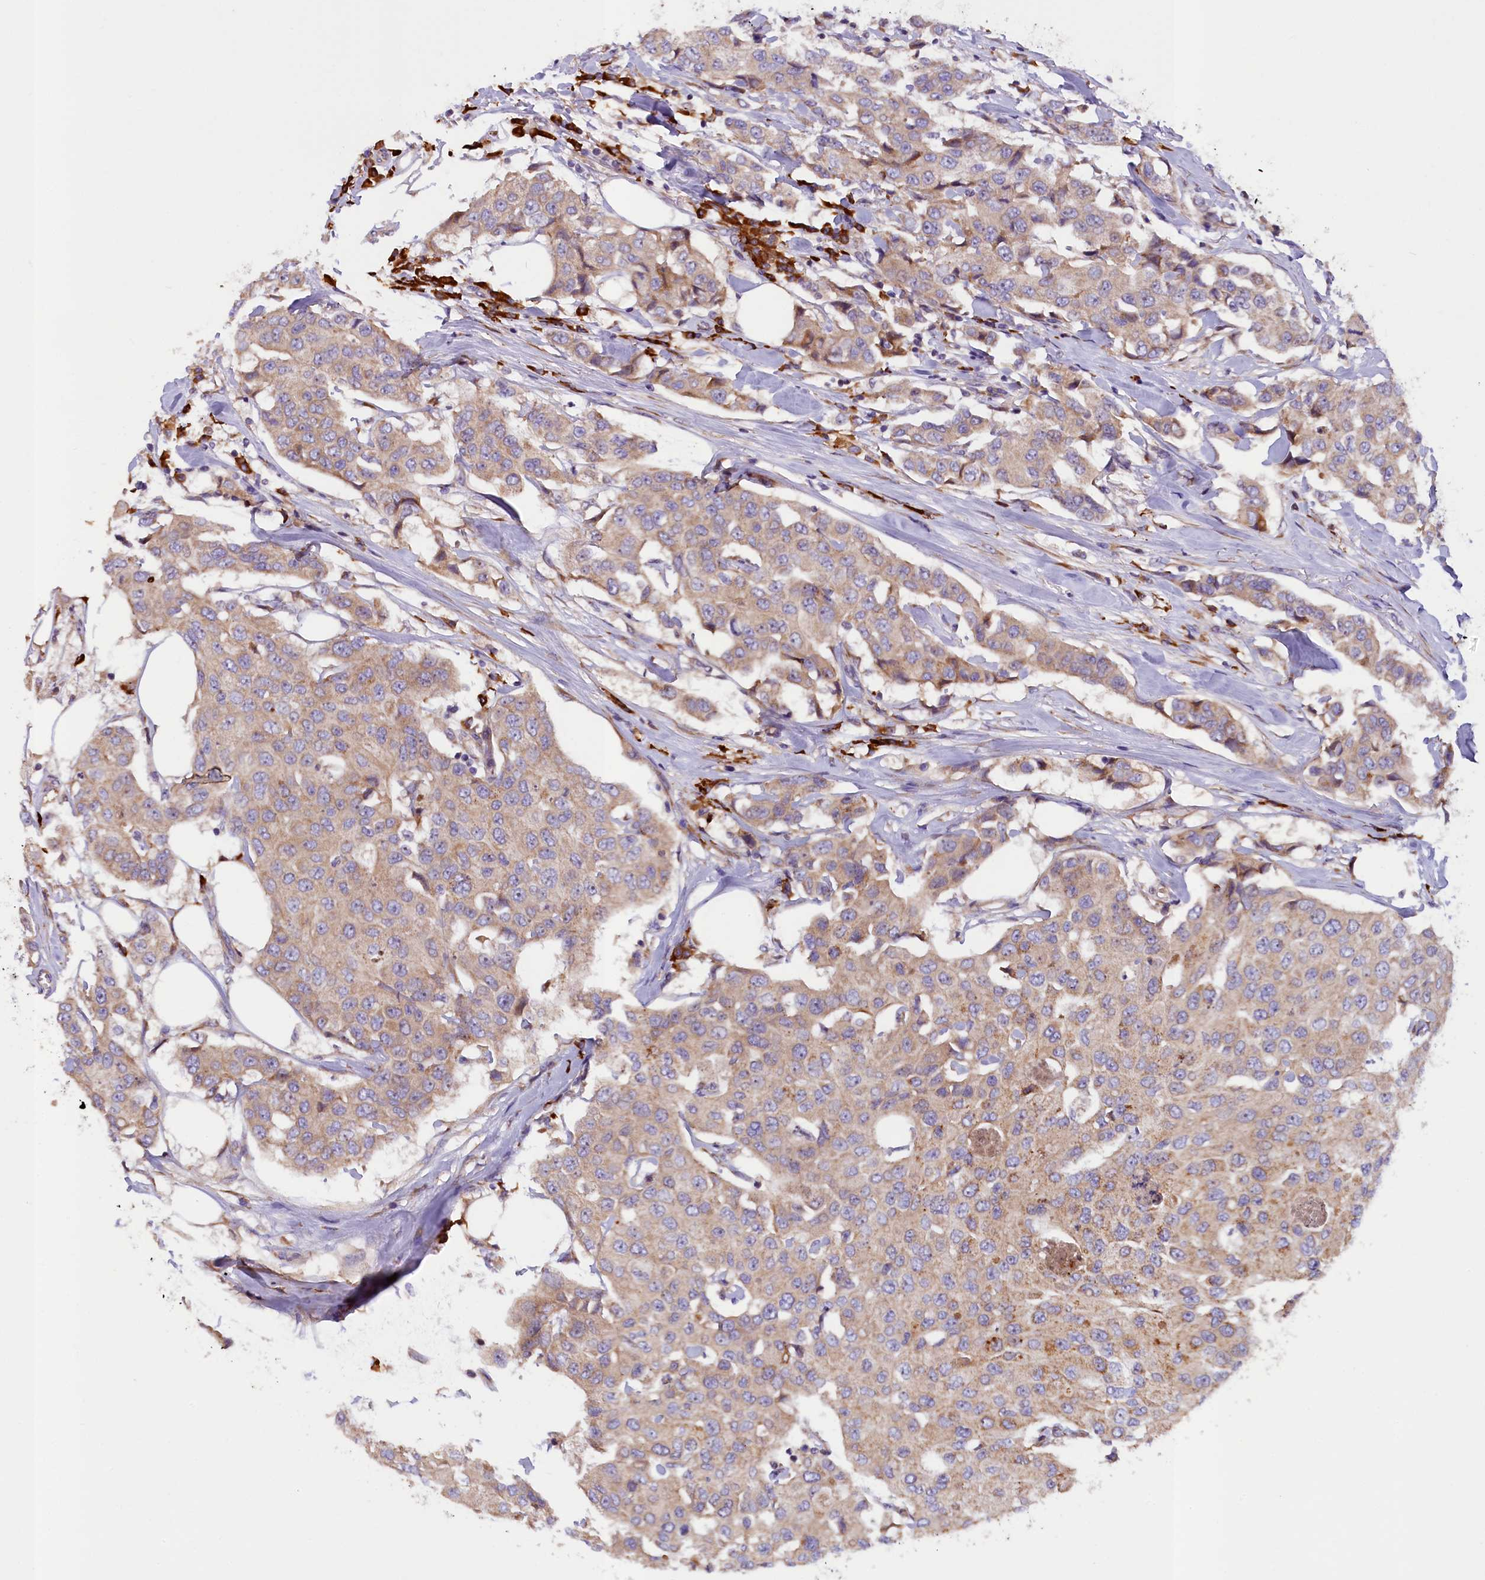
{"staining": {"intensity": "moderate", "quantity": ">75%", "location": "cytoplasmic/membranous"}, "tissue": "breast cancer", "cell_type": "Tumor cells", "image_type": "cancer", "snomed": [{"axis": "morphology", "description": "Duct carcinoma"}, {"axis": "topography", "description": "Breast"}], "caption": "Approximately >75% of tumor cells in breast cancer reveal moderate cytoplasmic/membranous protein expression as visualized by brown immunohistochemical staining.", "gene": "FRY", "patient": {"sex": "female", "age": 80}}